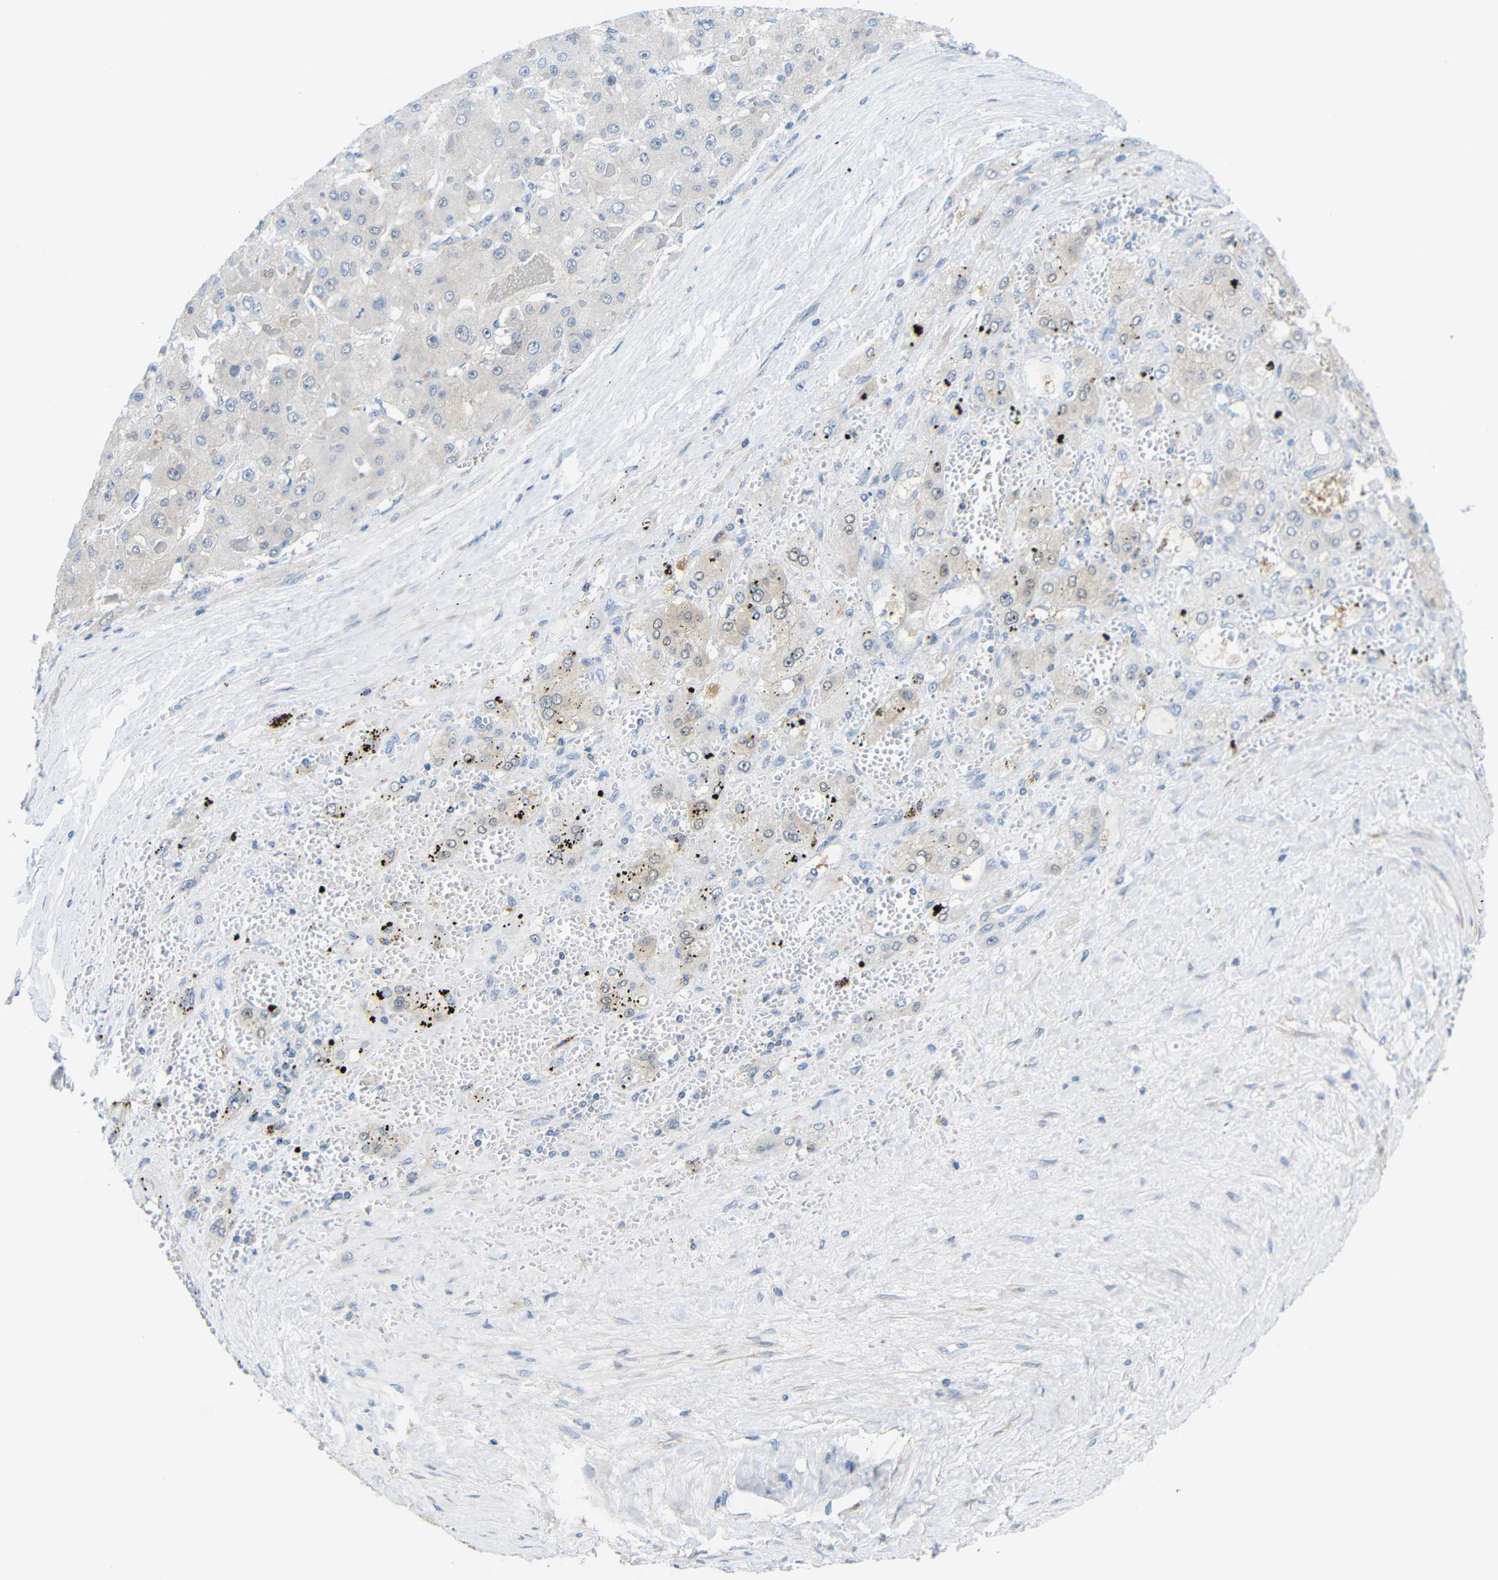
{"staining": {"intensity": "negative", "quantity": "none", "location": "none"}, "tissue": "liver cancer", "cell_type": "Tumor cells", "image_type": "cancer", "snomed": [{"axis": "morphology", "description": "Carcinoma, Hepatocellular, NOS"}, {"axis": "topography", "description": "Liver"}], "caption": "Immunohistochemistry (IHC) histopathology image of neoplastic tissue: liver hepatocellular carcinoma stained with DAB (3,3'-diaminobenzidine) exhibits no significant protein positivity in tumor cells.", "gene": "NEGR1", "patient": {"sex": "female", "age": 73}}